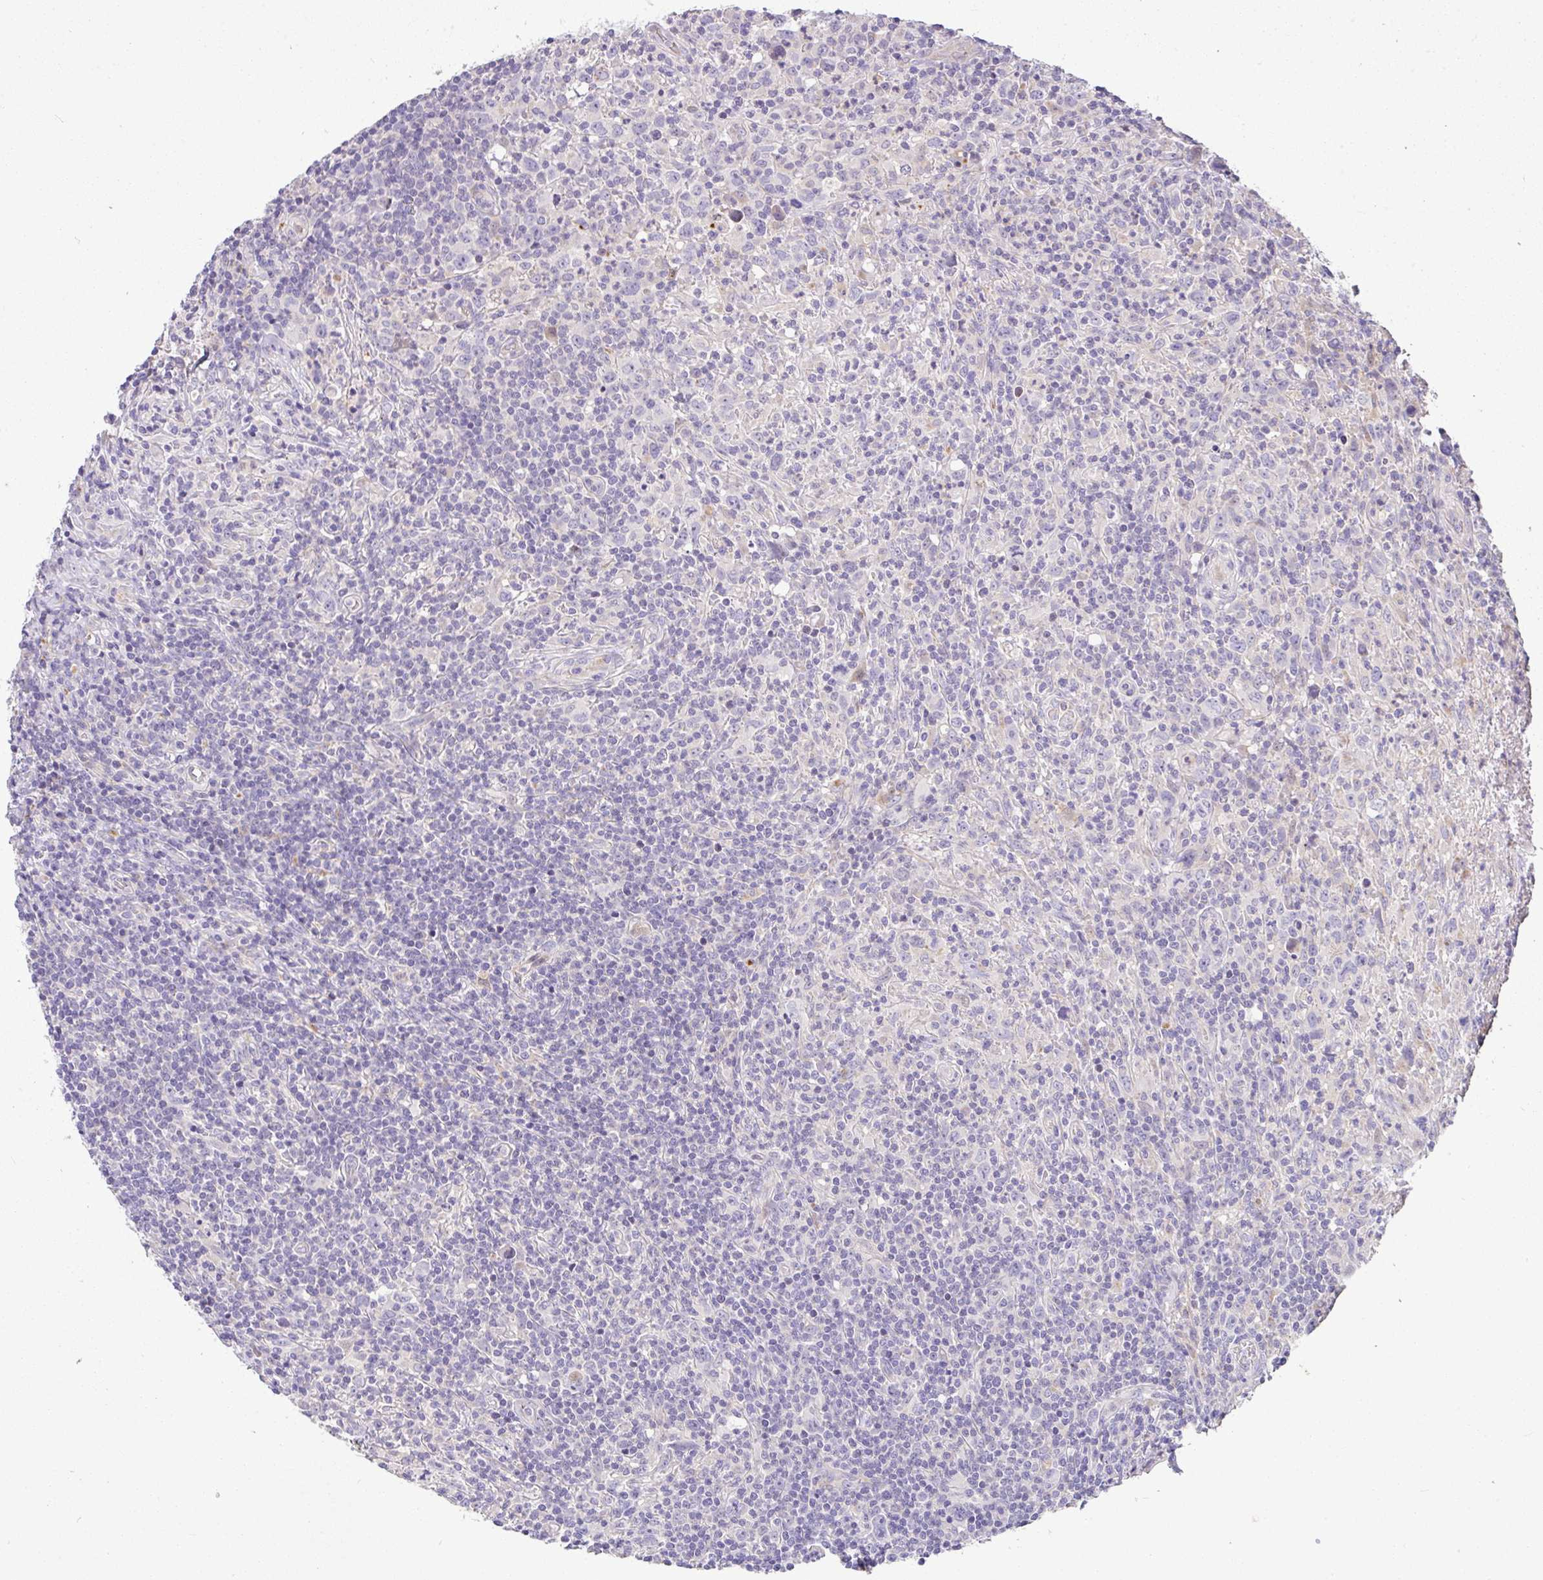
{"staining": {"intensity": "negative", "quantity": "none", "location": "none"}, "tissue": "lymphoma", "cell_type": "Tumor cells", "image_type": "cancer", "snomed": [{"axis": "morphology", "description": "Hodgkin's disease, NOS"}, {"axis": "topography", "description": "Lymph node"}], "caption": "IHC photomicrograph of lymphoma stained for a protein (brown), which reveals no expression in tumor cells. The staining was performed using DAB (3,3'-diaminobenzidine) to visualize the protein expression in brown, while the nuclei were stained in blue with hematoxylin (Magnification: 20x).", "gene": "EPN3", "patient": {"sex": "female", "age": 18}}